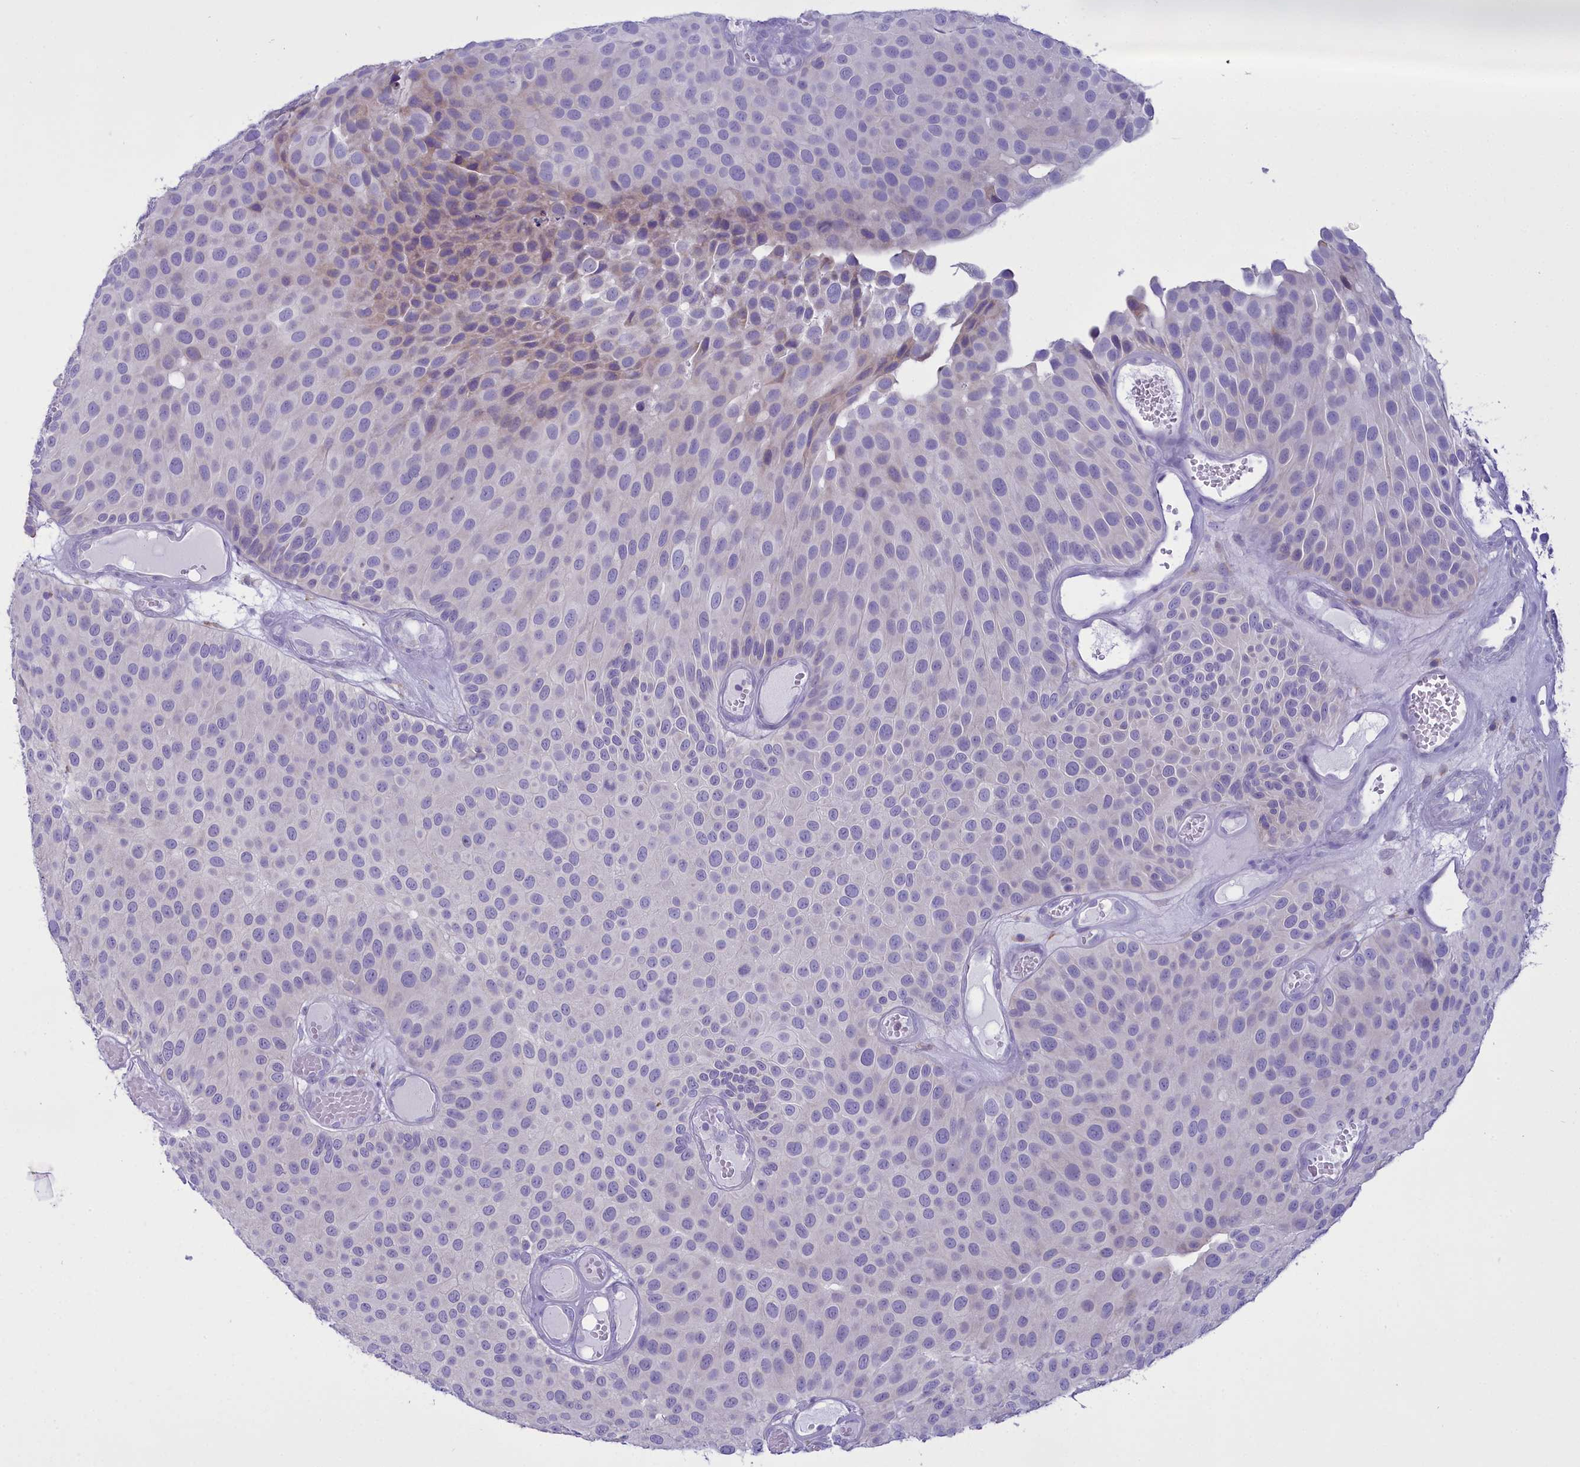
{"staining": {"intensity": "weak", "quantity": "<25%", "location": "cytoplasmic/membranous"}, "tissue": "urothelial cancer", "cell_type": "Tumor cells", "image_type": "cancer", "snomed": [{"axis": "morphology", "description": "Urothelial carcinoma, Low grade"}, {"axis": "topography", "description": "Urinary bladder"}], "caption": "Urothelial cancer was stained to show a protein in brown. There is no significant positivity in tumor cells.", "gene": "CD5", "patient": {"sex": "male", "age": 89}}